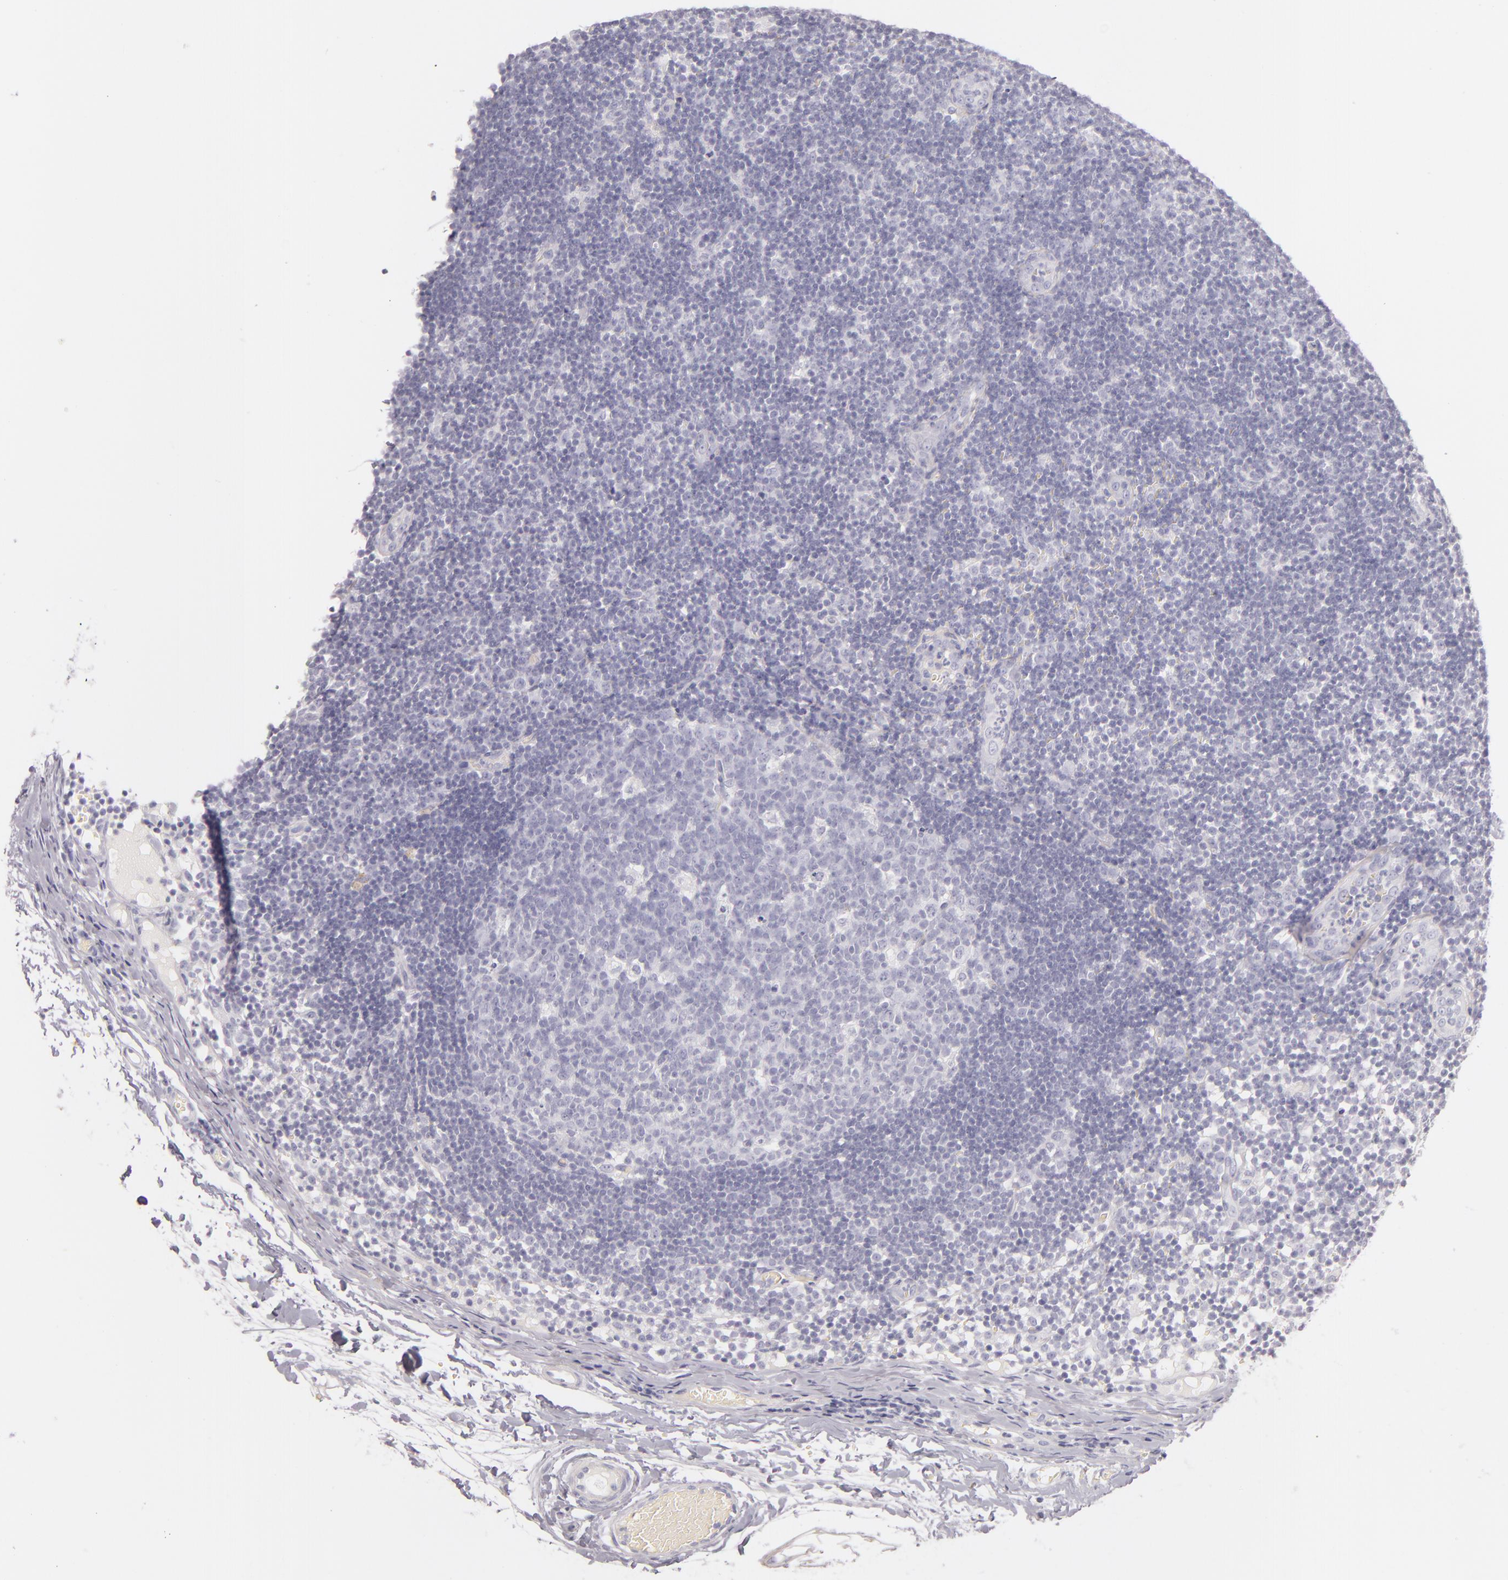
{"staining": {"intensity": "negative", "quantity": "none", "location": "none"}, "tissue": "lymph node", "cell_type": "Germinal center cells", "image_type": "normal", "snomed": [{"axis": "morphology", "description": "Normal tissue, NOS"}, {"axis": "morphology", "description": "Inflammation, NOS"}, {"axis": "topography", "description": "Lymph node"}, {"axis": "topography", "description": "Salivary gland"}], "caption": "Immunohistochemistry (IHC) micrograph of benign human lymph node stained for a protein (brown), which displays no positivity in germinal center cells. (DAB (3,3'-diaminobenzidine) IHC with hematoxylin counter stain).", "gene": "FABP1", "patient": {"sex": "male", "age": 3}}